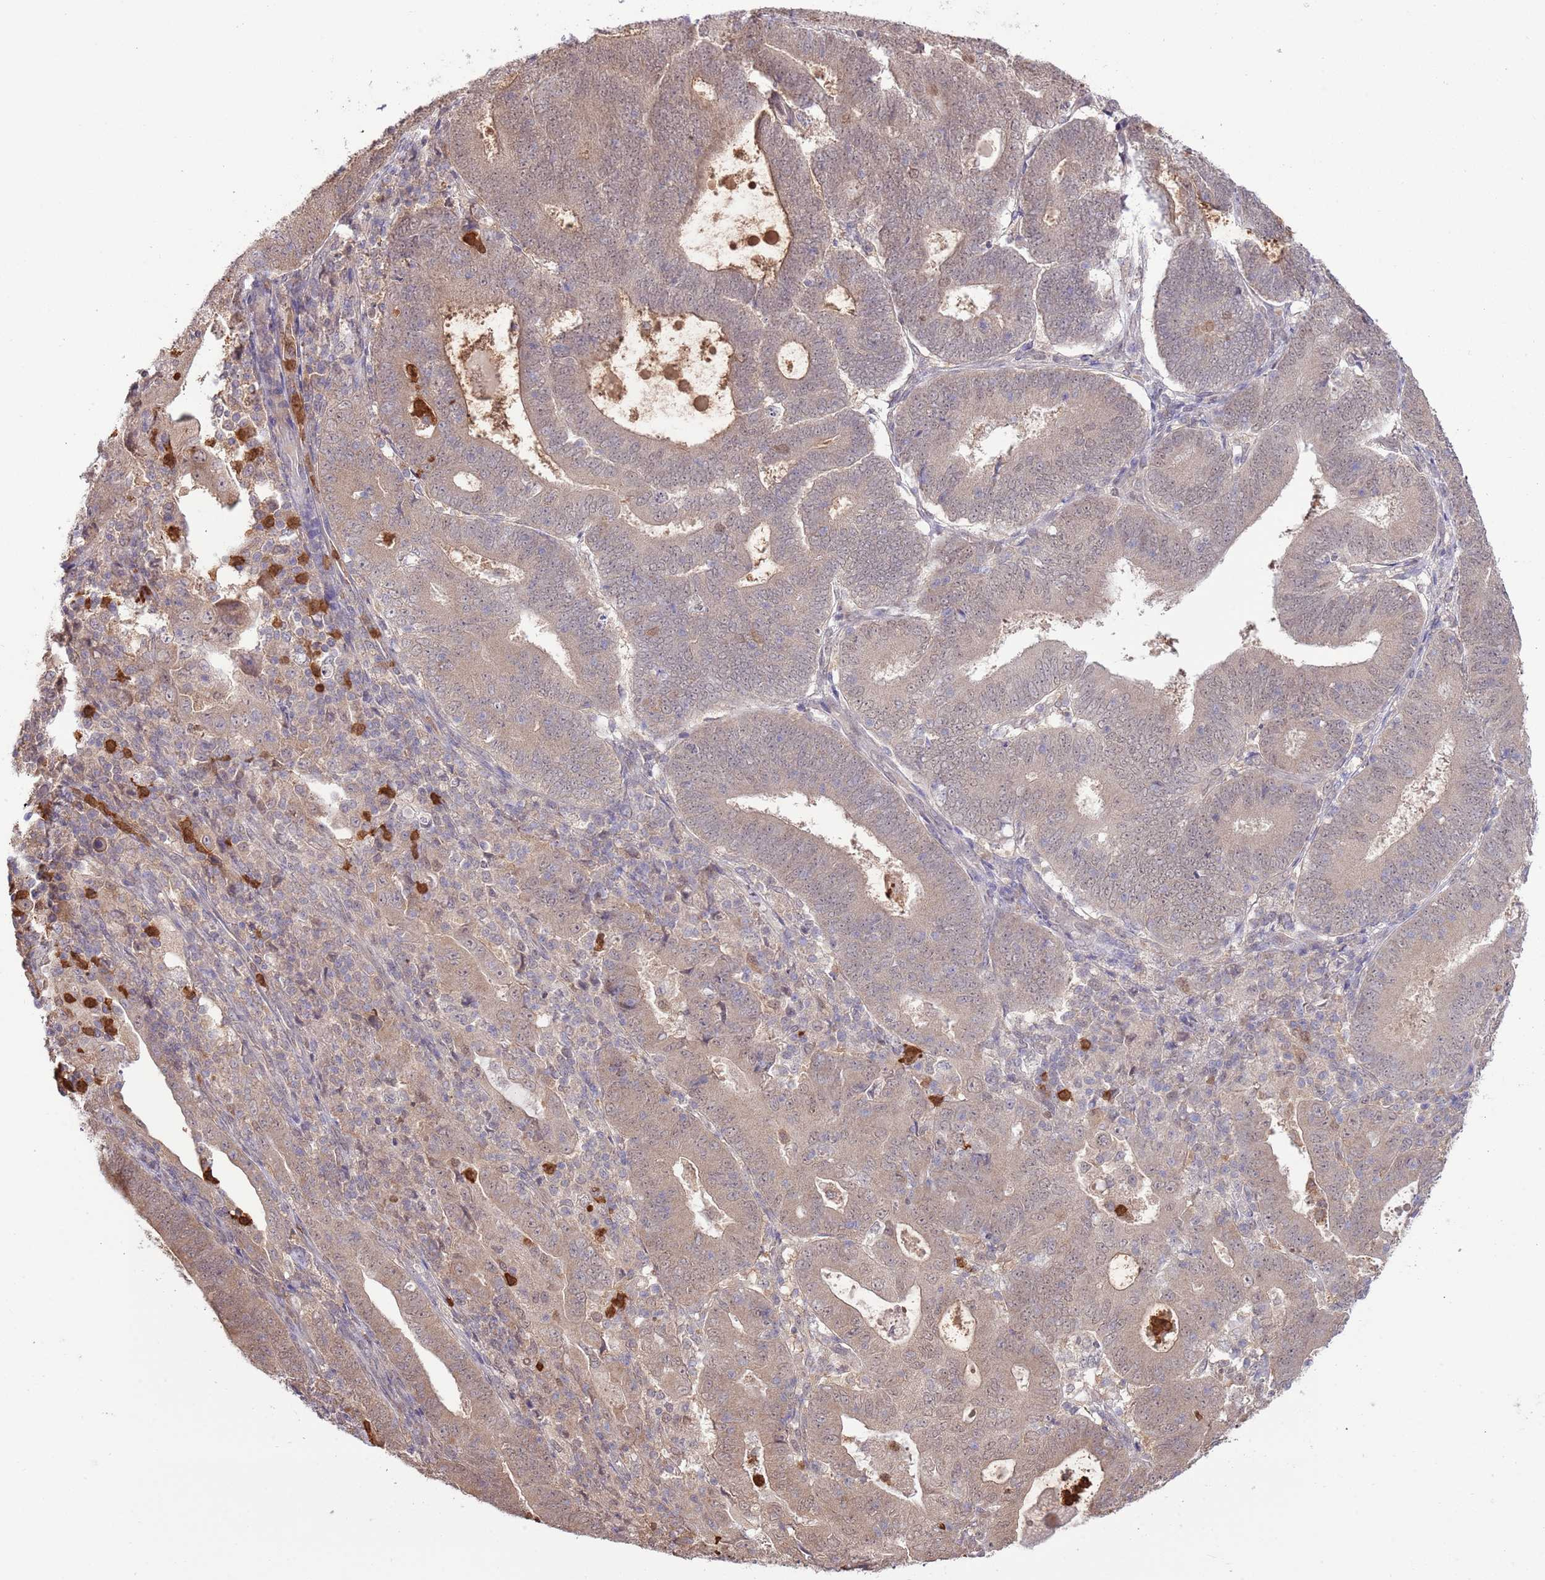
{"staining": {"intensity": "weak", "quantity": "25%-75%", "location": "cytoplasmic/membranous,nuclear"}, "tissue": "endometrial cancer", "cell_type": "Tumor cells", "image_type": "cancer", "snomed": [{"axis": "morphology", "description": "Adenocarcinoma, NOS"}, {"axis": "topography", "description": "Endometrium"}], "caption": "The histopathology image reveals staining of endometrial adenocarcinoma, revealing weak cytoplasmic/membranous and nuclear protein expression (brown color) within tumor cells.", "gene": "AMIGO1", "patient": {"sex": "female", "age": 70}}